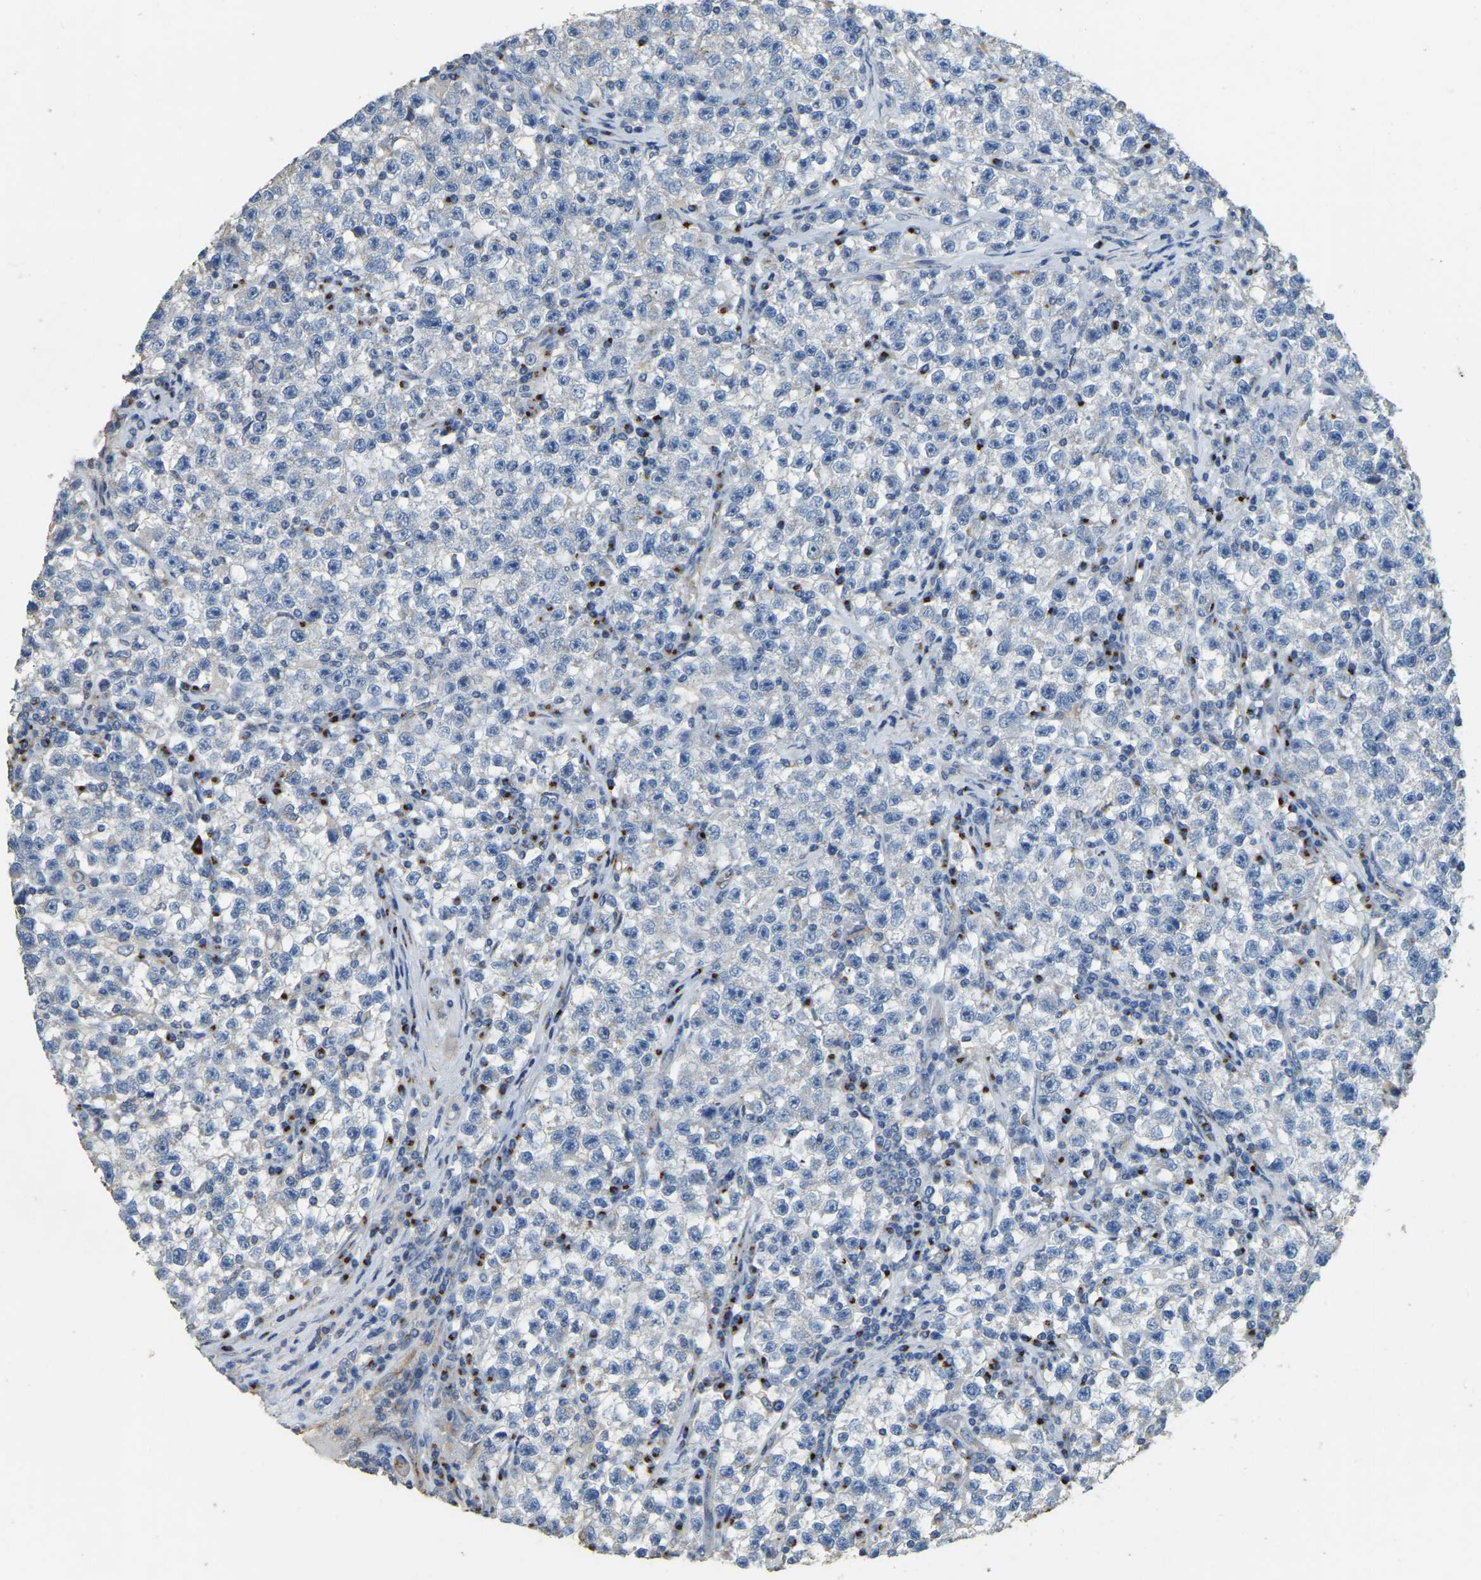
{"staining": {"intensity": "negative", "quantity": "none", "location": "none"}, "tissue": "testis cancer", "cell_type": "Tumor cells", "image_type": "cancer", "snomed": [{"axis": "morphology", "description": "Seminoma, NOS"}, {"axis": "topography", "description": "Testis"}], "caption": "Tumor cells show no significant staining in testis cancer (seminoma).", "gene": "FAM174A", "patient": {"sex": "male", "age": 22}}